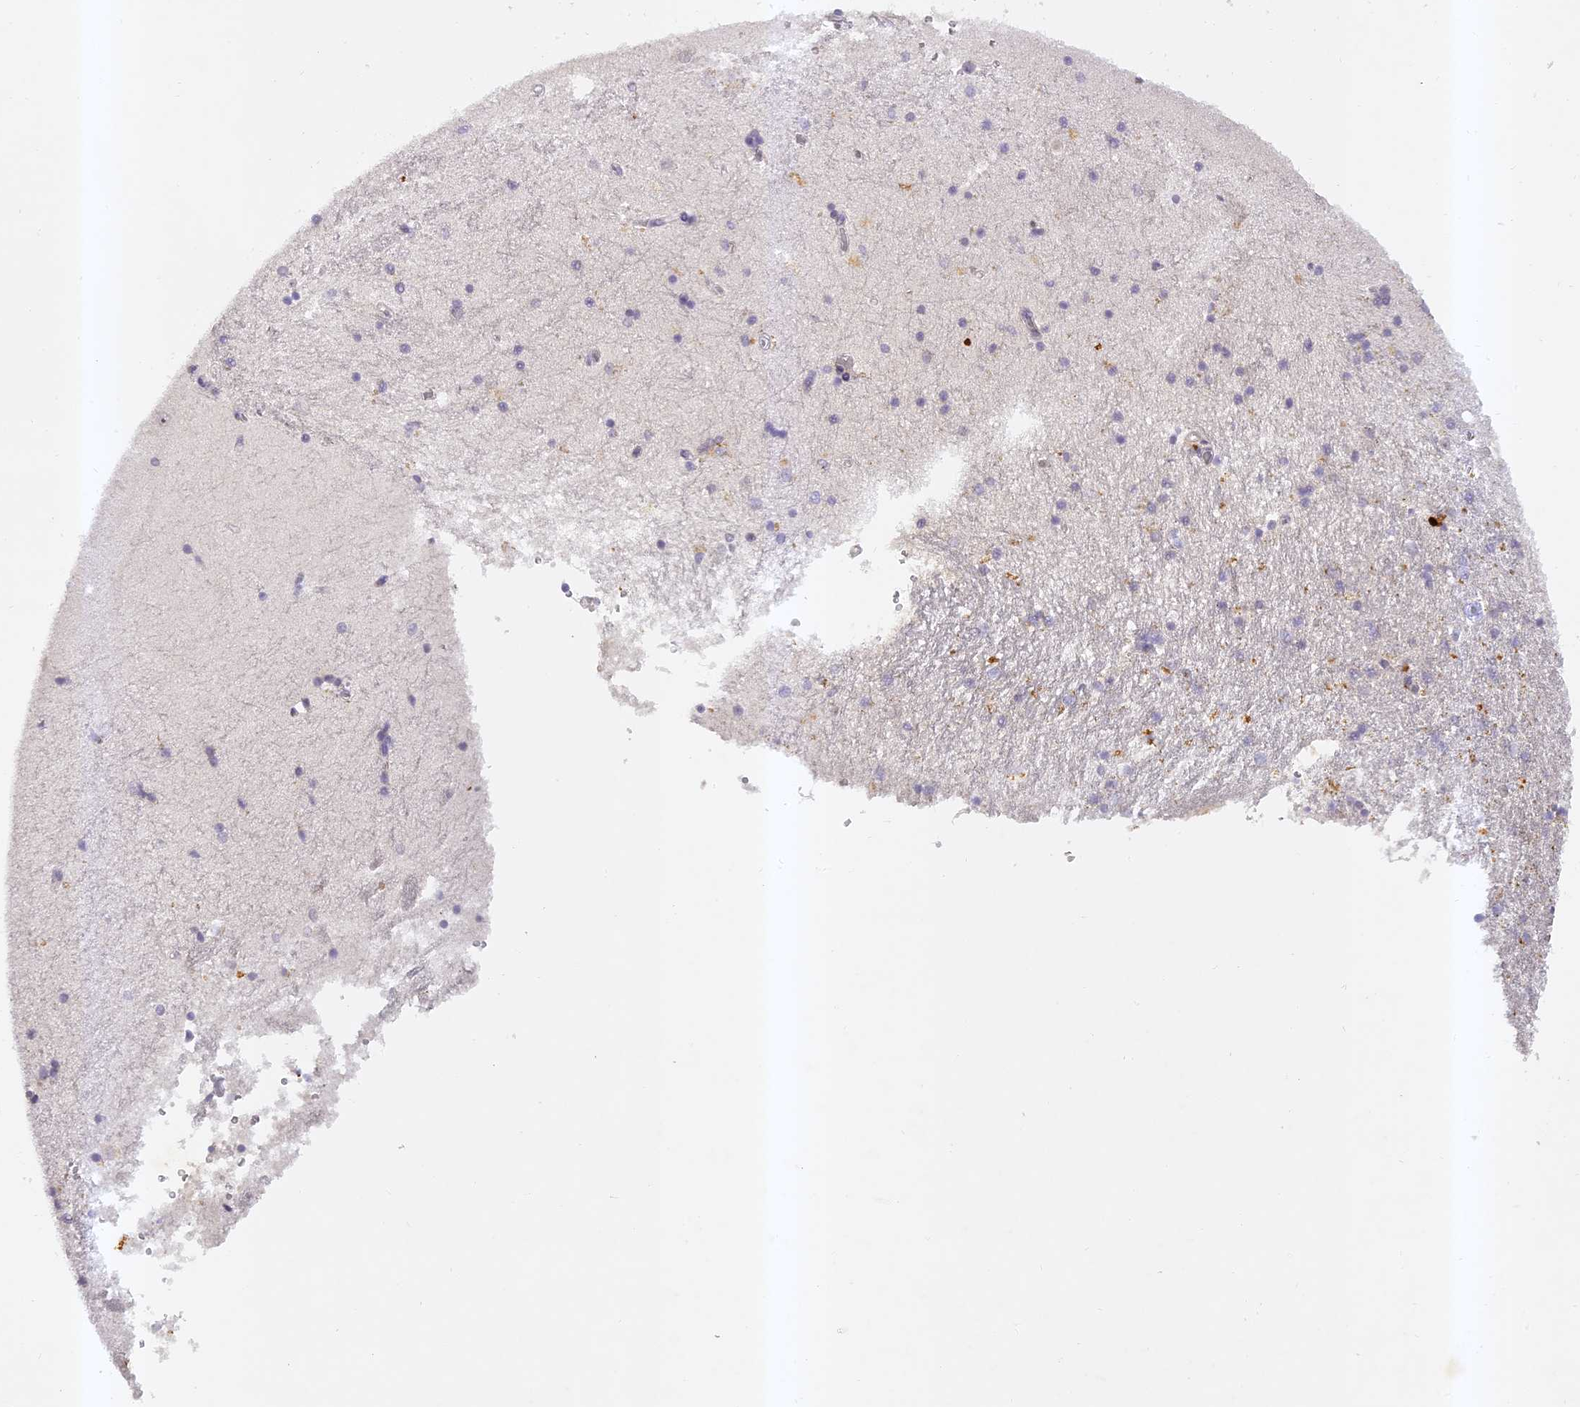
{"staining": {"intensity": "negative", "quantity": "none", "location": "none"}, "tissue": "hippocampus", "cell_type": "Glial cells", "image_type": "normal", "snomed": [{"axis": "morphology", "description": "Normal tissue, NOS"}, {"axis": "topography", "description": "Hippocampus"}], "caption": "High magnification brightfield microscopy of benign hippocampus stained with DAB (brown) and counterstained with hematoxylin (blue): glial cells show no significant expression. Brightfield microscopy of immunohistochemistry (IHC) stained with DAB (3,3'-diaminobenzidine) (brown) and hematoxylin (blue), captured at high magnification.", "gene": "ELL3", "patient": {"sex": "male", "age": 45}}